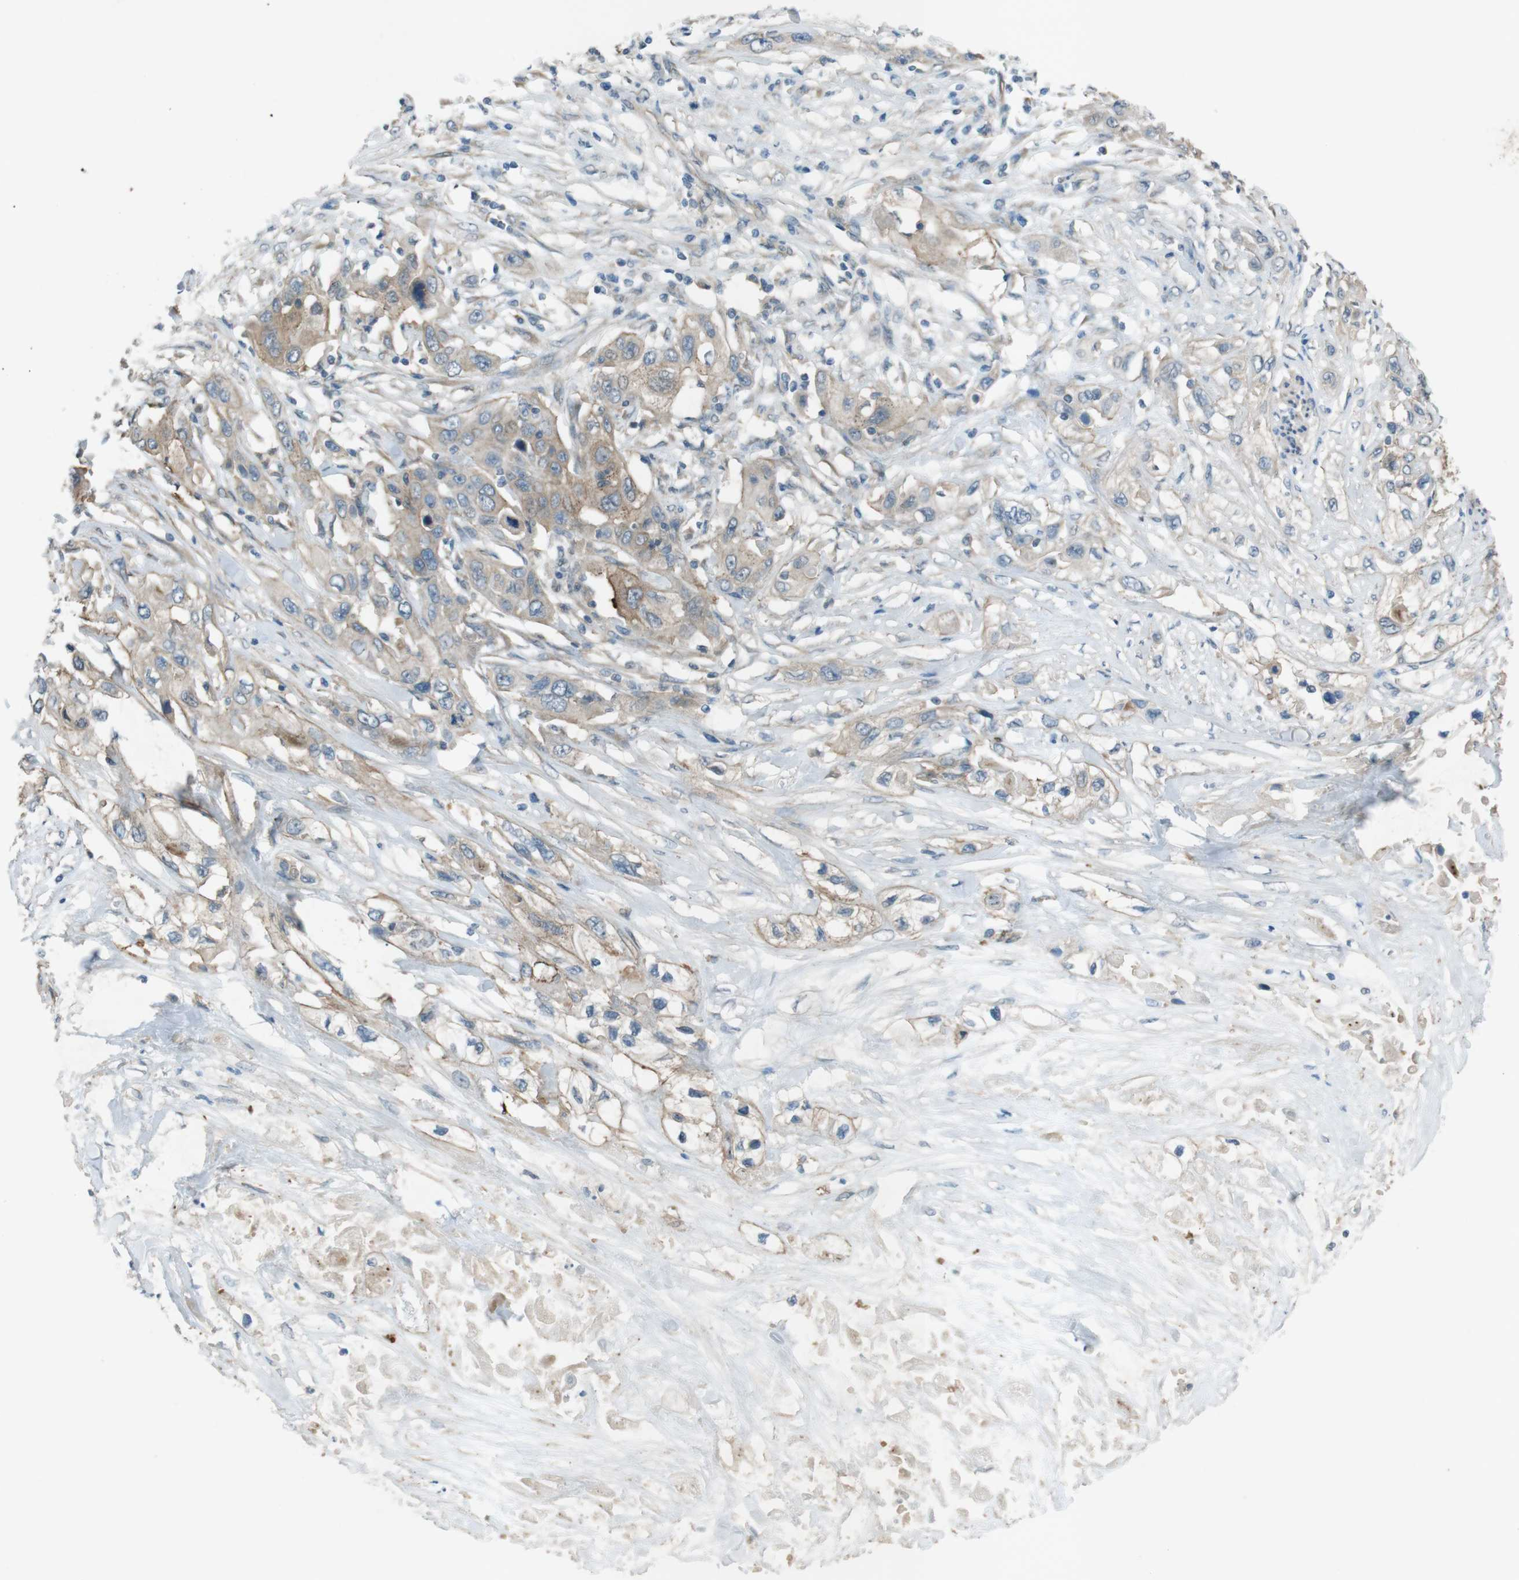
{"staining": {"intensity": "weak", "quantity": ">75%", "location": "cytoplasmic/membranous"}, "tissue": "pancreatic cancer", "cell_type": "Tumor cells", "image_type": "cancer", "snomed": [{"axis": "morphology", "description": "Adenocarcinoma, NOS"}, {"axis": "topography", "description": "Pancreas"}], "caption": "Protein positivity by immunohistochemistry displays weak cytoplasmic/membranous expression in about >75% of tumor cells in pancreatic cancer (adenocarcinoma). (Brightfield microscopy of DAB IHC at high magnification).", "gene": "TMEM41B", "patient": {"sex": "female", "age": 70}}